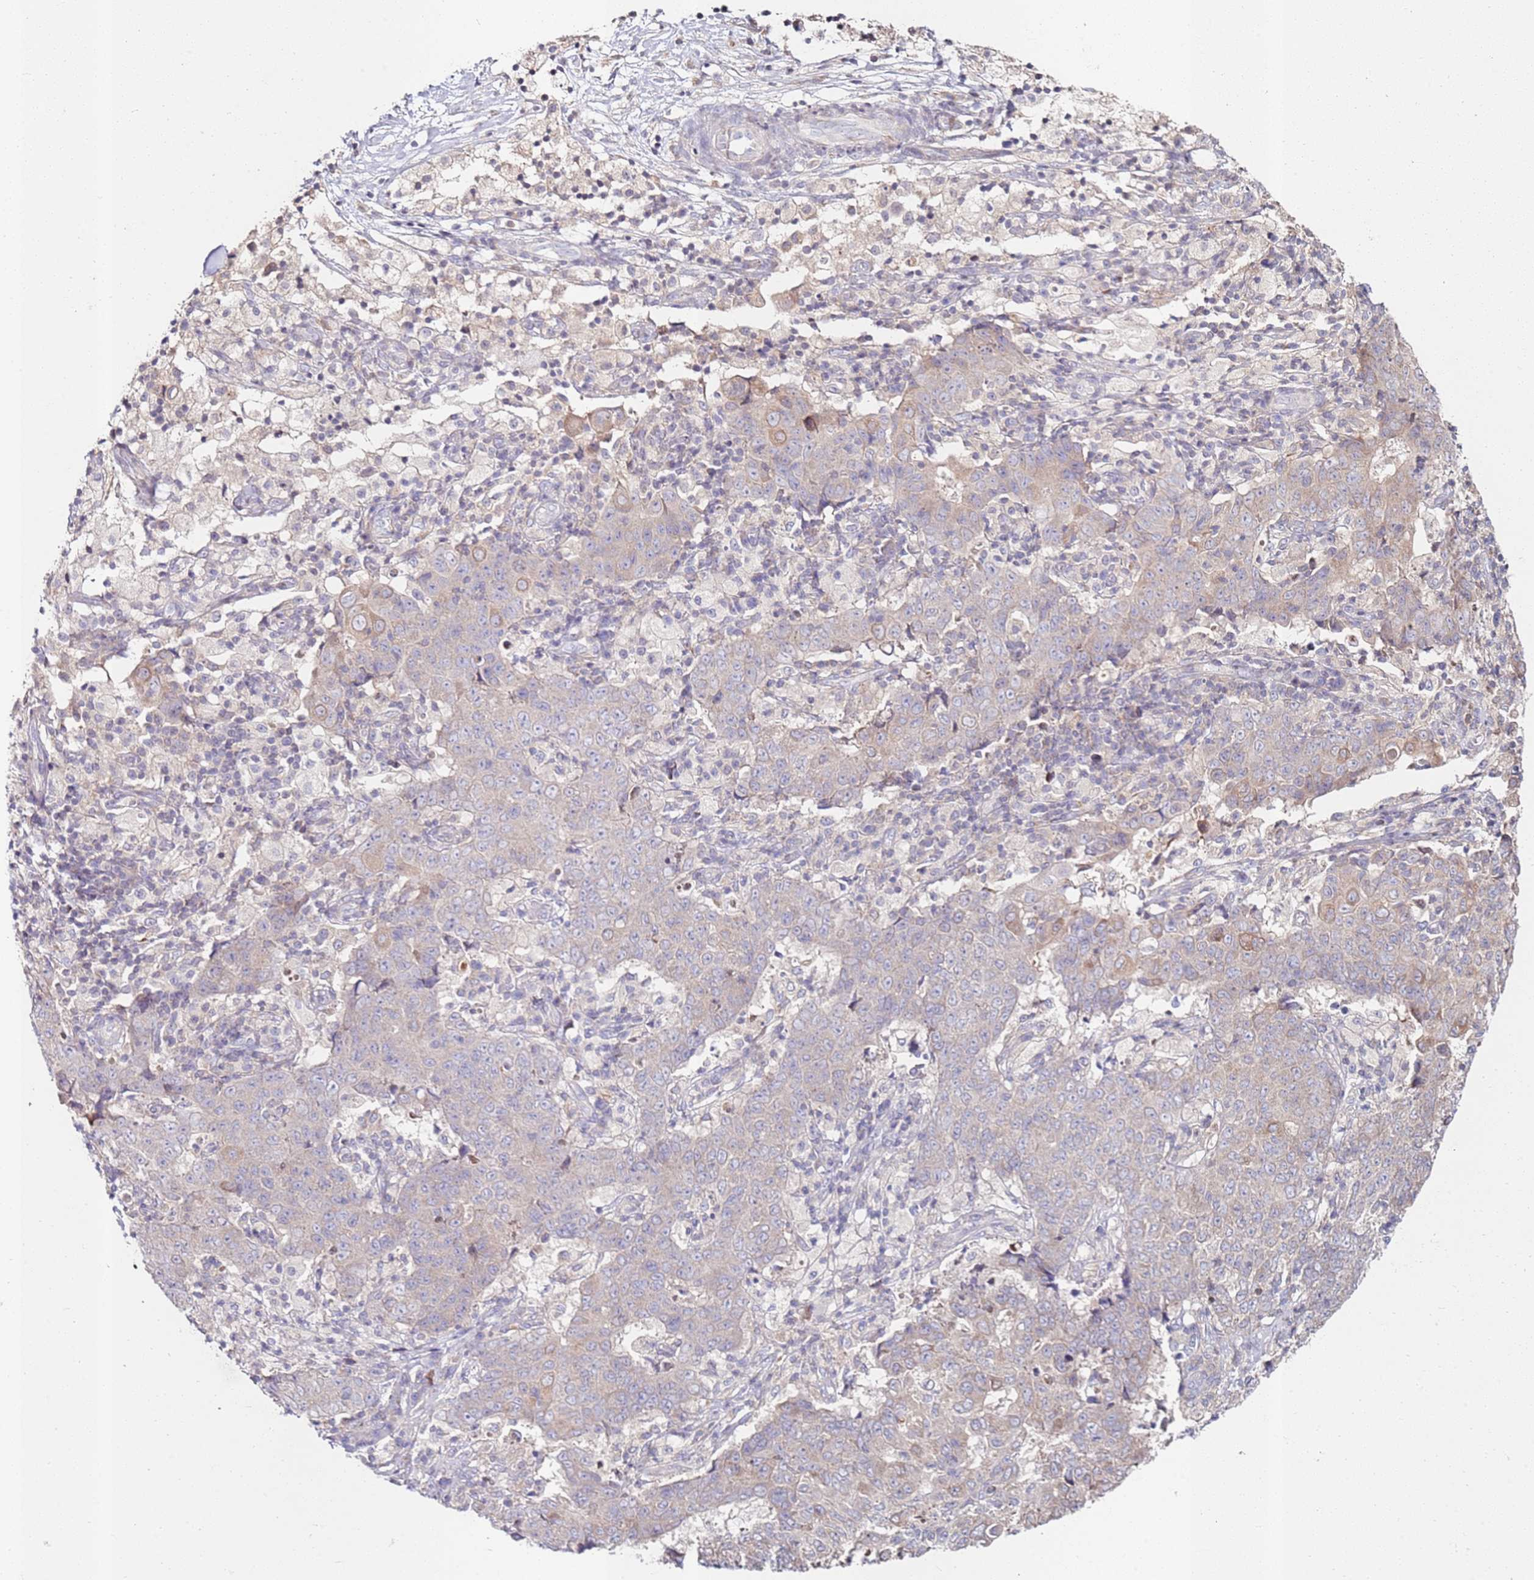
{"staining": {"intensity": "weak", "quantity": "<25%", "location": "cytoplasmic/membranous"}, "tissue": "ovarian cancer", "cell_type": "Tumor cells", "image_type": "cancer", "snomed": [{"axis": "morphology", "description": "Carcinoma, endometroid"}, {"axis": "topography", "description": "Ovary"}], "caption": "Immunohistochemical staining of human ovarian cancer exhibits no significant staining in tumor cells.", "gene": "CNOT9", "patient": {"sex": "female", "age": 42}}